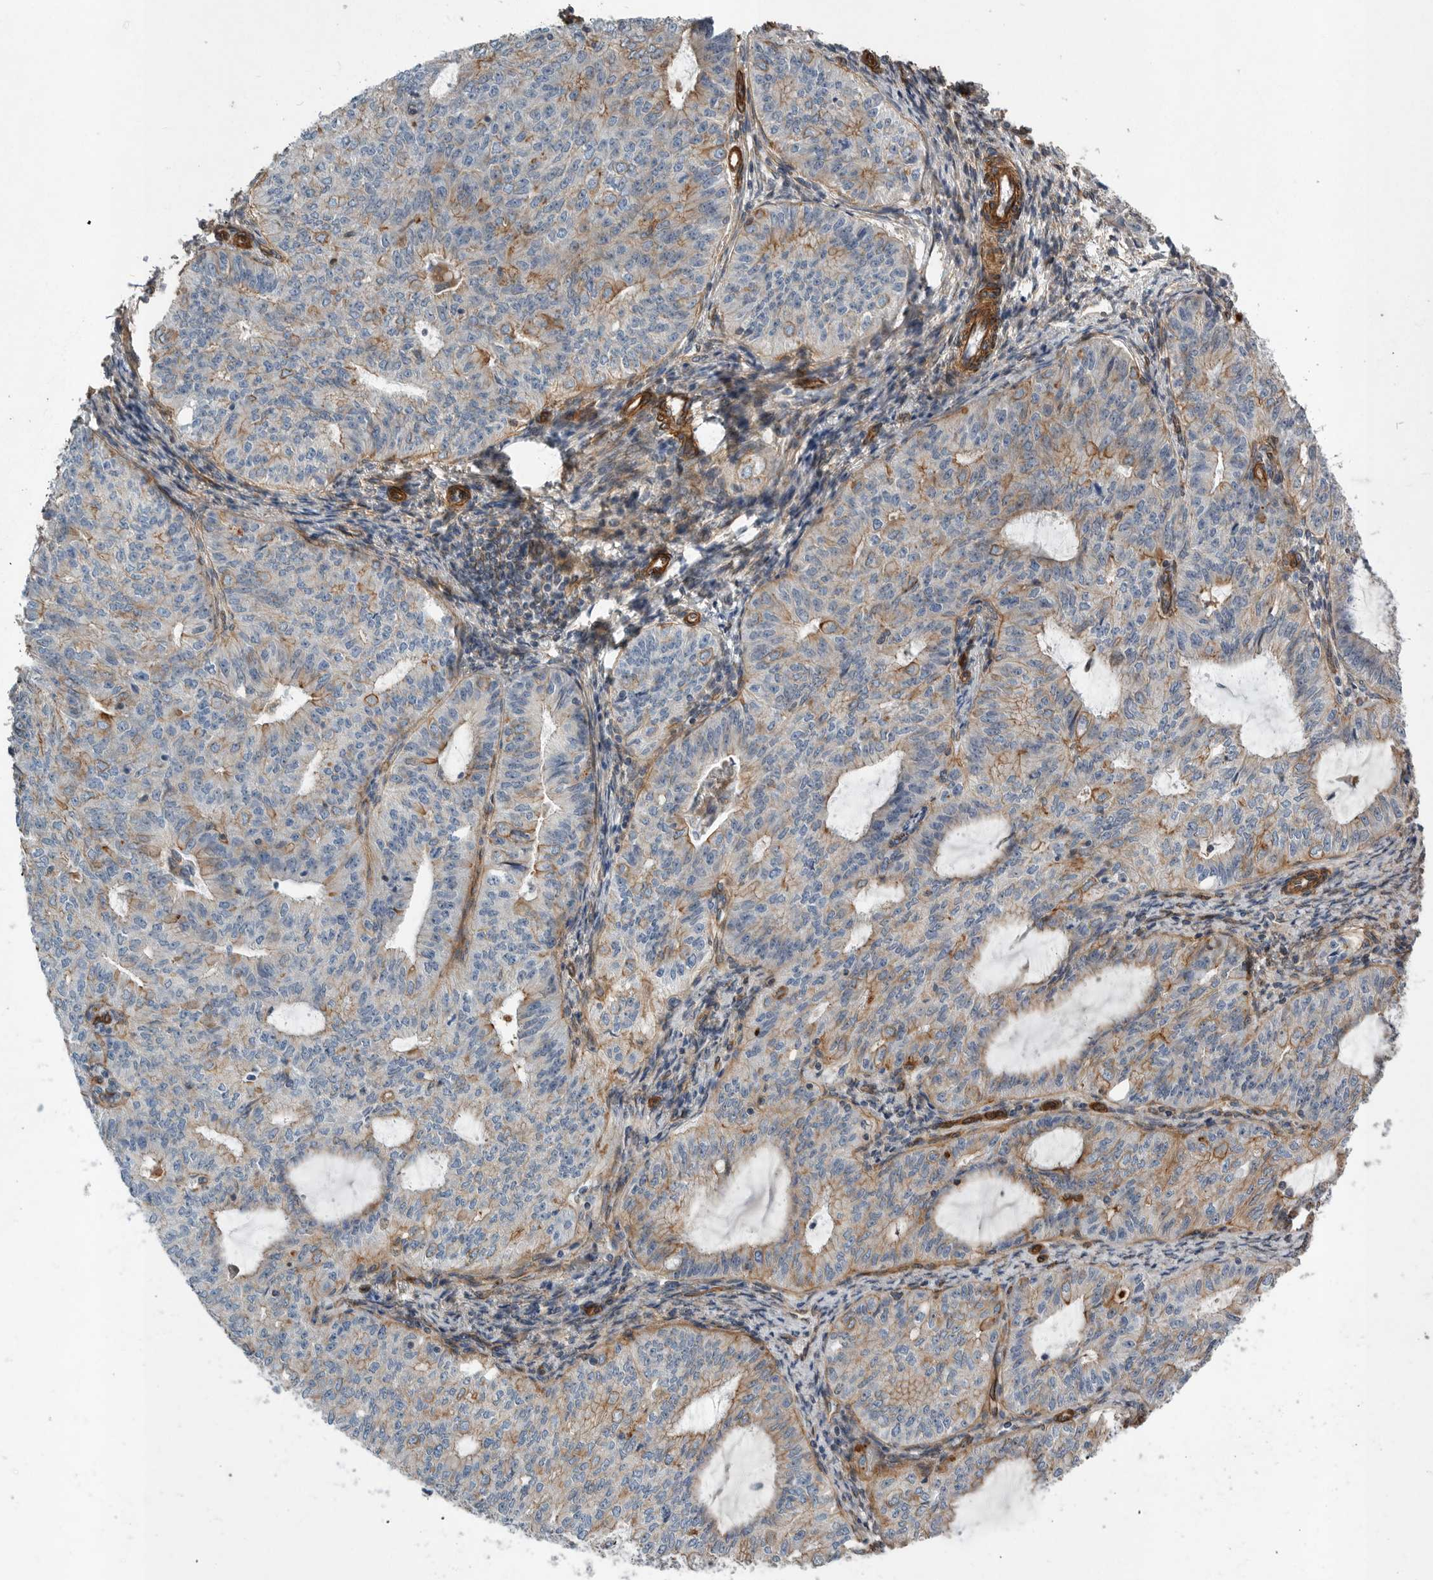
{"staining": {"intensity": "weak", "quantity": "25%-75%", "location": "cytoplasmic/membranous"}, "tissue": "endometrial cancer", "cell_type": "Tumor cells", "image_type": "cancer", "snomed": [{"axis": "morphology", "description": "Adenocarcinoma, NOS"}, {"axis": "topography", "description": "Endometrium"}], "caption": "IHC staining of endometrial adenocarcinoma, which demonstrates low levels of weak cytoplasmic/membranous staining in about 25%-75% of tumor cells indicating weak cytoplasmic/membranous protein staining. The staining was performed using DAB (brown) for protein detection and nuclei were counterstained in hematoxylin (blue).", "gene": "PLEC", "patient": {"sex": "female", "age": 32}}